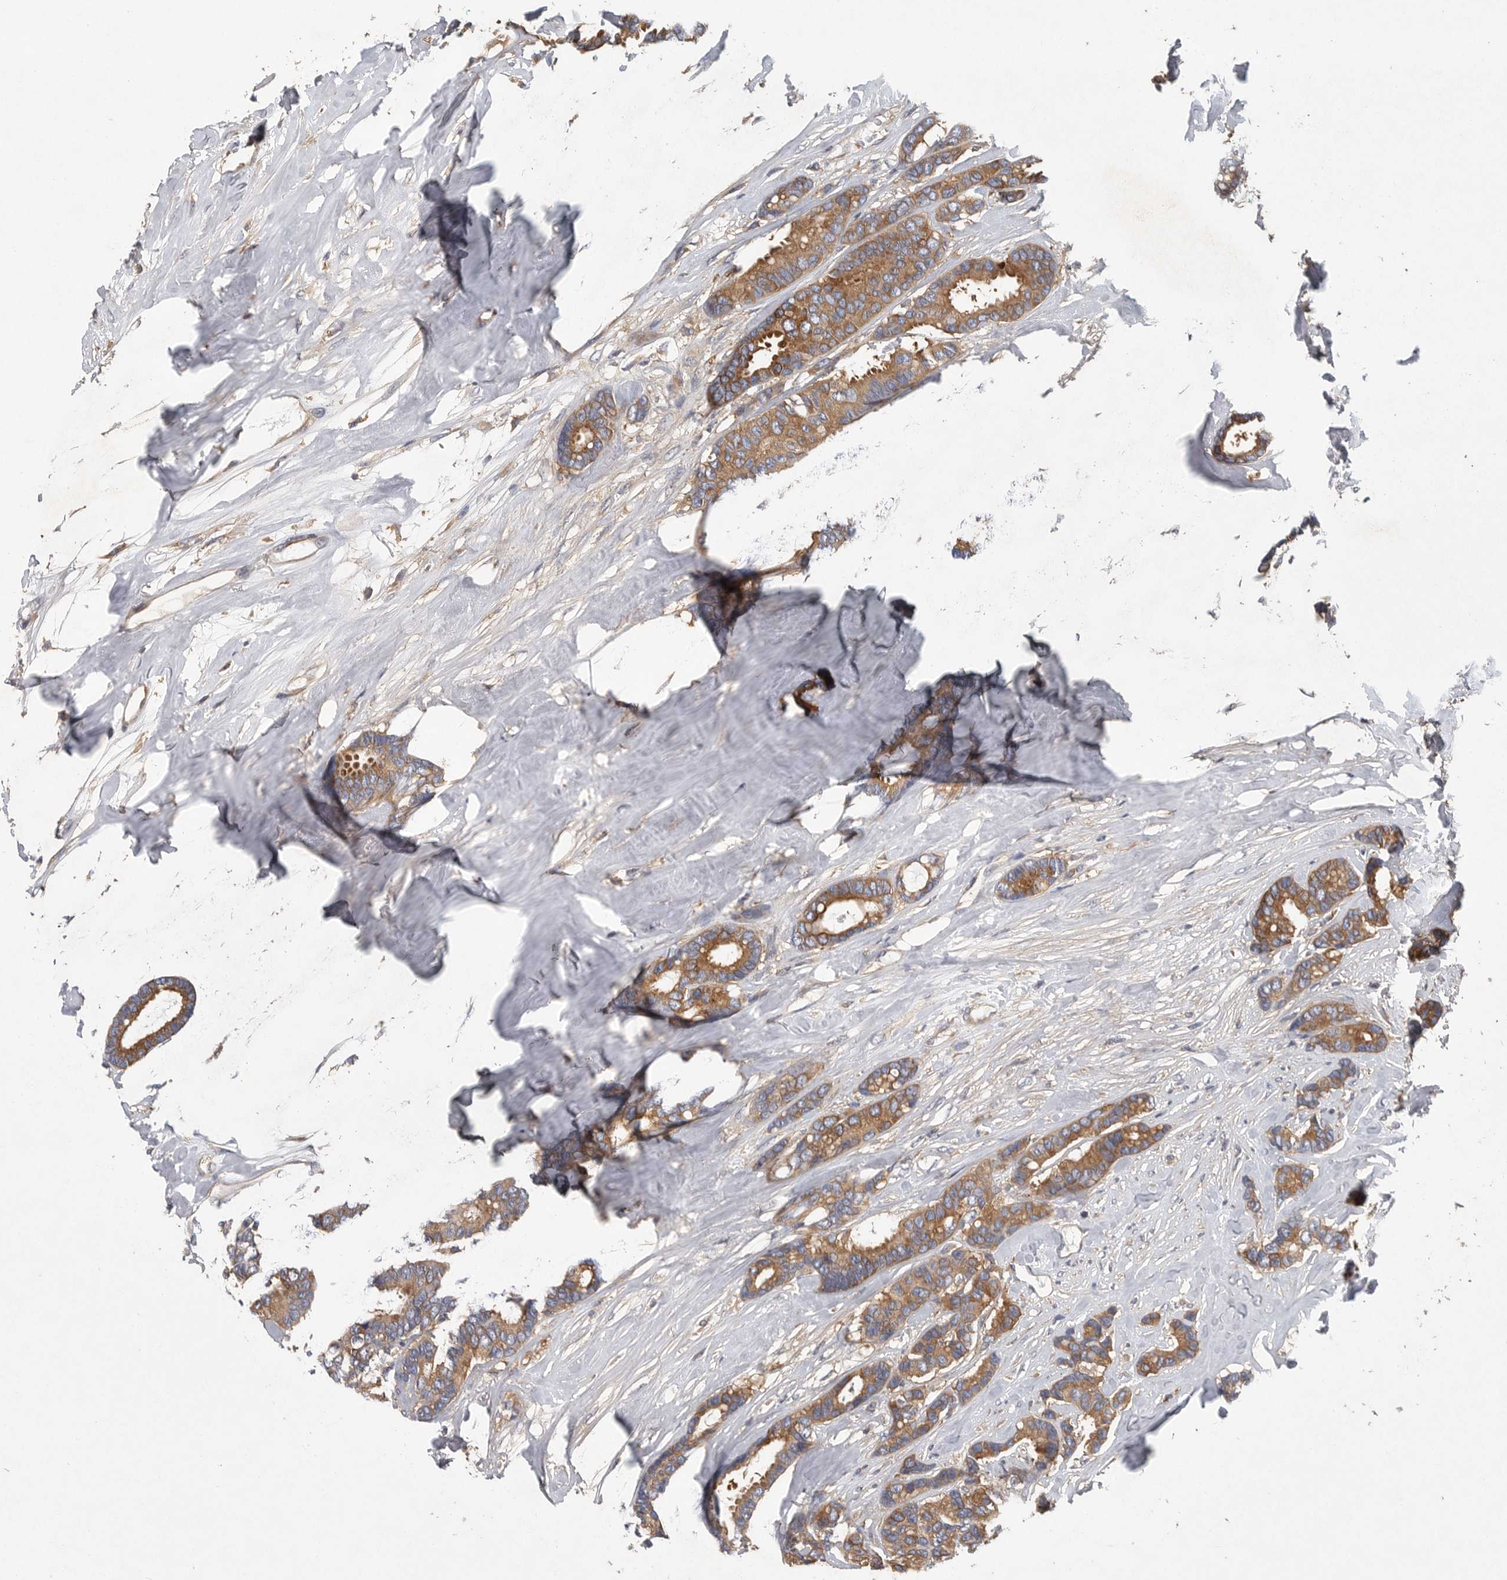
{"staining": {"intensity": "moderate", "quantity": ">75%", "location": "cytoplasmic/membranous"}, "tissue": "breast cancer", "cell_type": "Tumor cells", "image_type": "cancer", "snomed": [{"axis": "morphology", "description": "Duct carcinoma"}, {"axis": "topography", "description": "Breast"}], "caption": "A micrograph of human breast invasive ductal carcinoma stained for a protein shows moderate cytoplasmic/membranous brown staining in tumor cells.", "gene": "OXR1", "patient": {"sex": "female", "age": 87}}